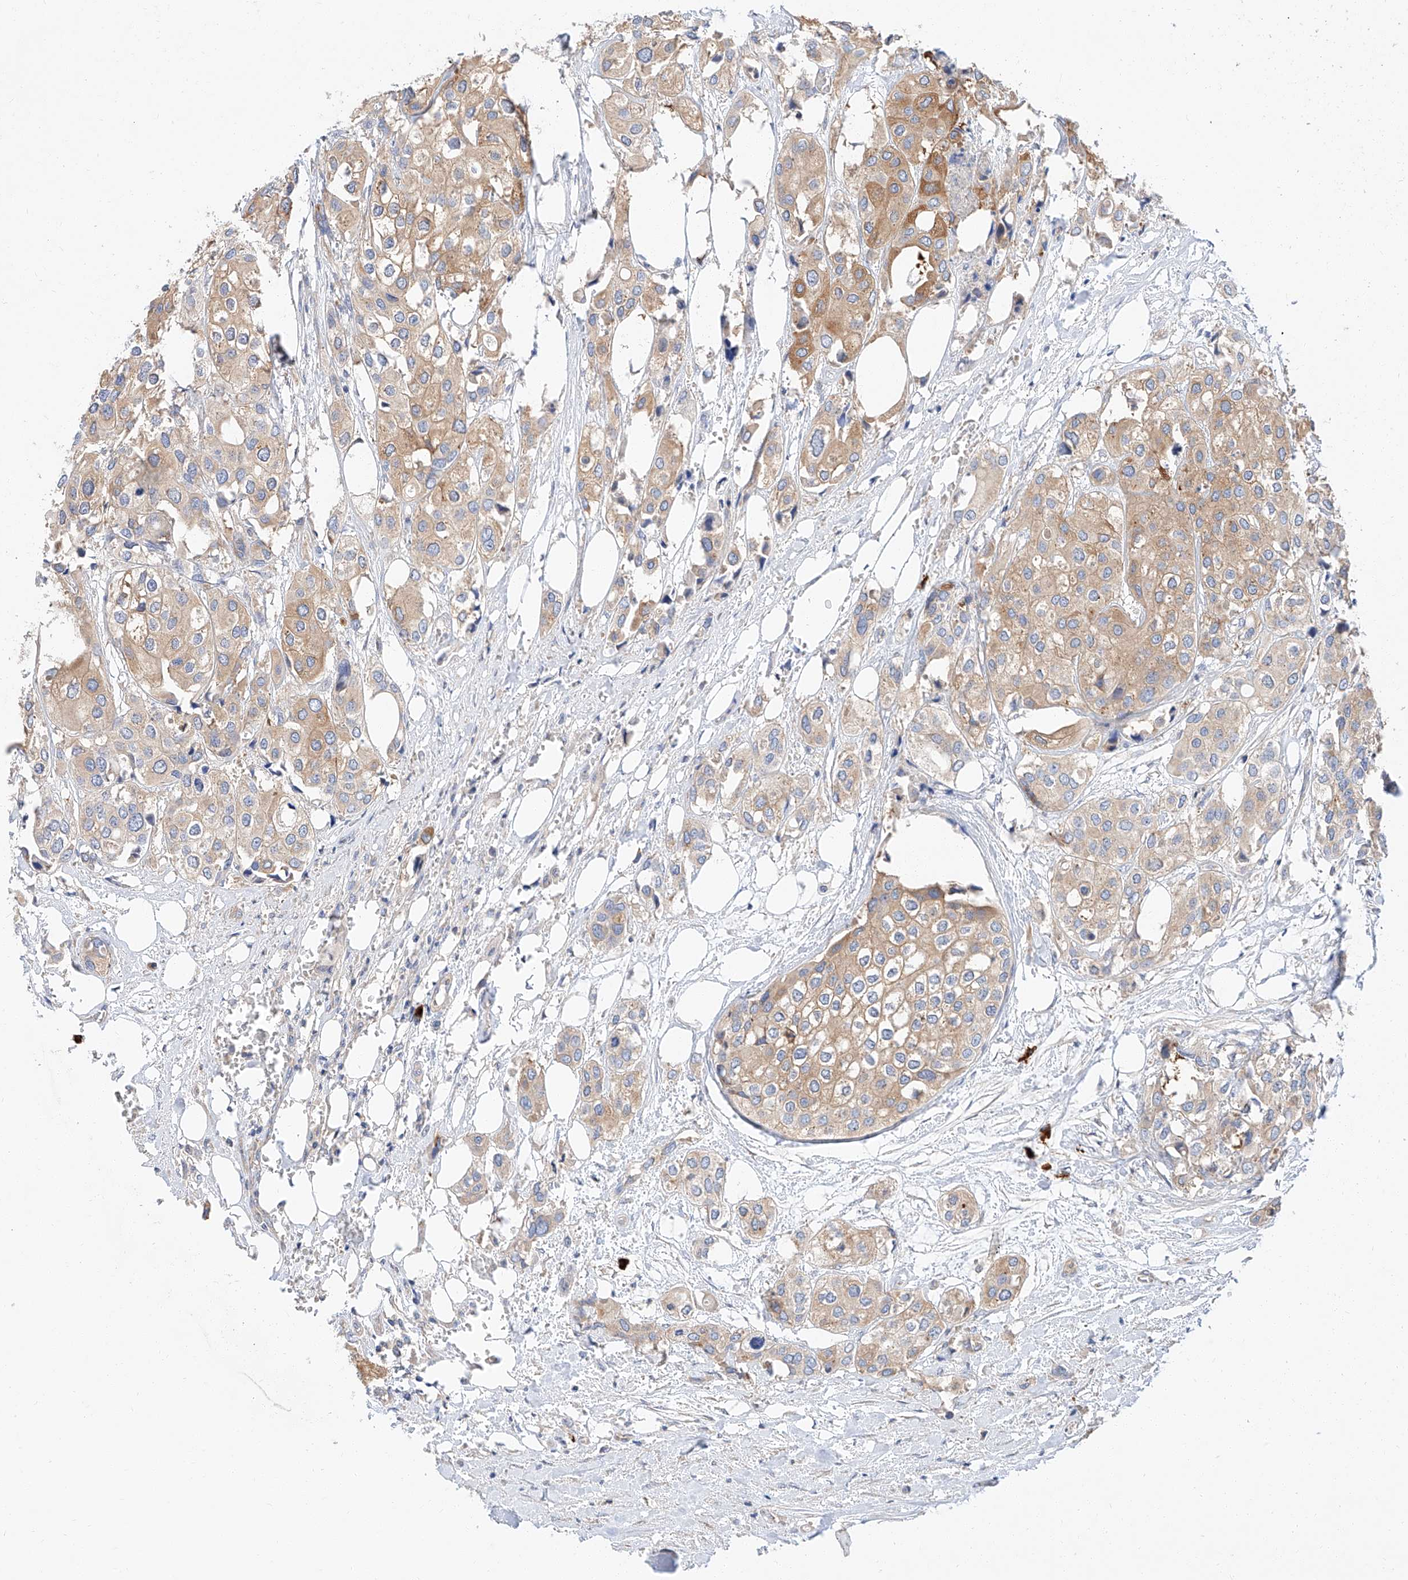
{"staining": {"intensity": "moderate", "quantity": ">75%", "location": "cytoplasmic/membranous"}, "tissue": "urothelial cancer", "cell_type": "Tumor cells", "image_type": "cancer", "snomed": [{"axis": "morphology", "description": "Urothelial carcinoma, High grade"}, {"axis": "topography", "description": "Urinary bladder"}], "caption": "Immunohistochemical staining of urothelial cancer reveals moderate cytoplasmic/membranous protein positivity in about >75% of tumor cells. (DAB IHC with brightfield microscopy, high magnification).", "gene": "GLMN", "patient": {"sex": "male", "age": 64}}